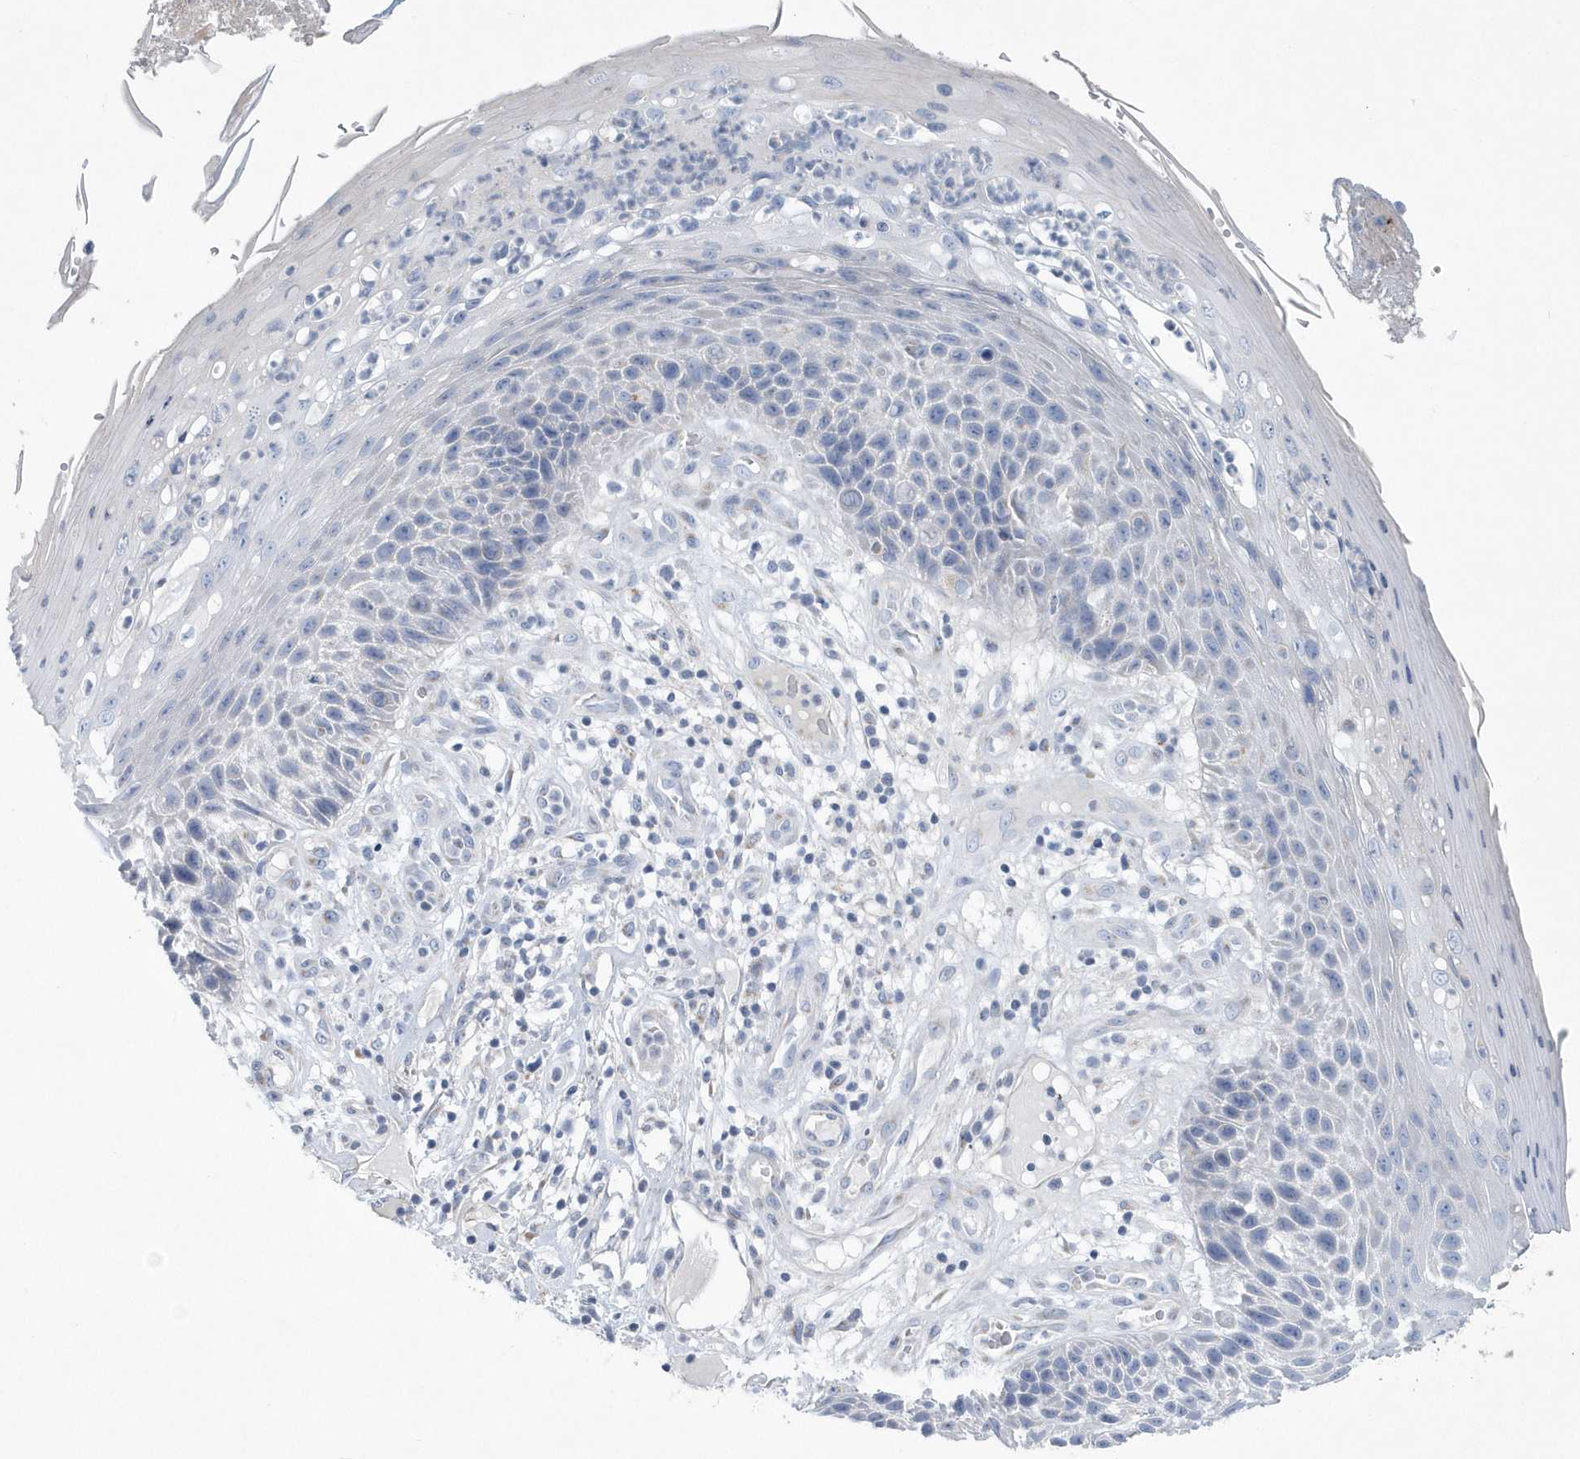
{"staining": {"intensity": "negative", "quantity": "none", "location": "none"}, "tissue": "skin cancer", "cell_type": "Tumor cells", "image_type": "cancer", "snomed": [{"axis": "morphology", "description": "Squamous cell carcinoma, NOS"}, {"axis": "topography", "description": "Skin"}], "caption": "IHC histopathology image of neoplastic tissue: squamous cell carcinoma (skin) stained with DAB demonstrates no significant protein expression in tumor cells. (Stains: DAB IHC with hematoxylin counter stain, Microscopy: brightfield microscopy at high magnification).", "gene": "SPATA18", "patient": {"sex": "female", "age": 88}}